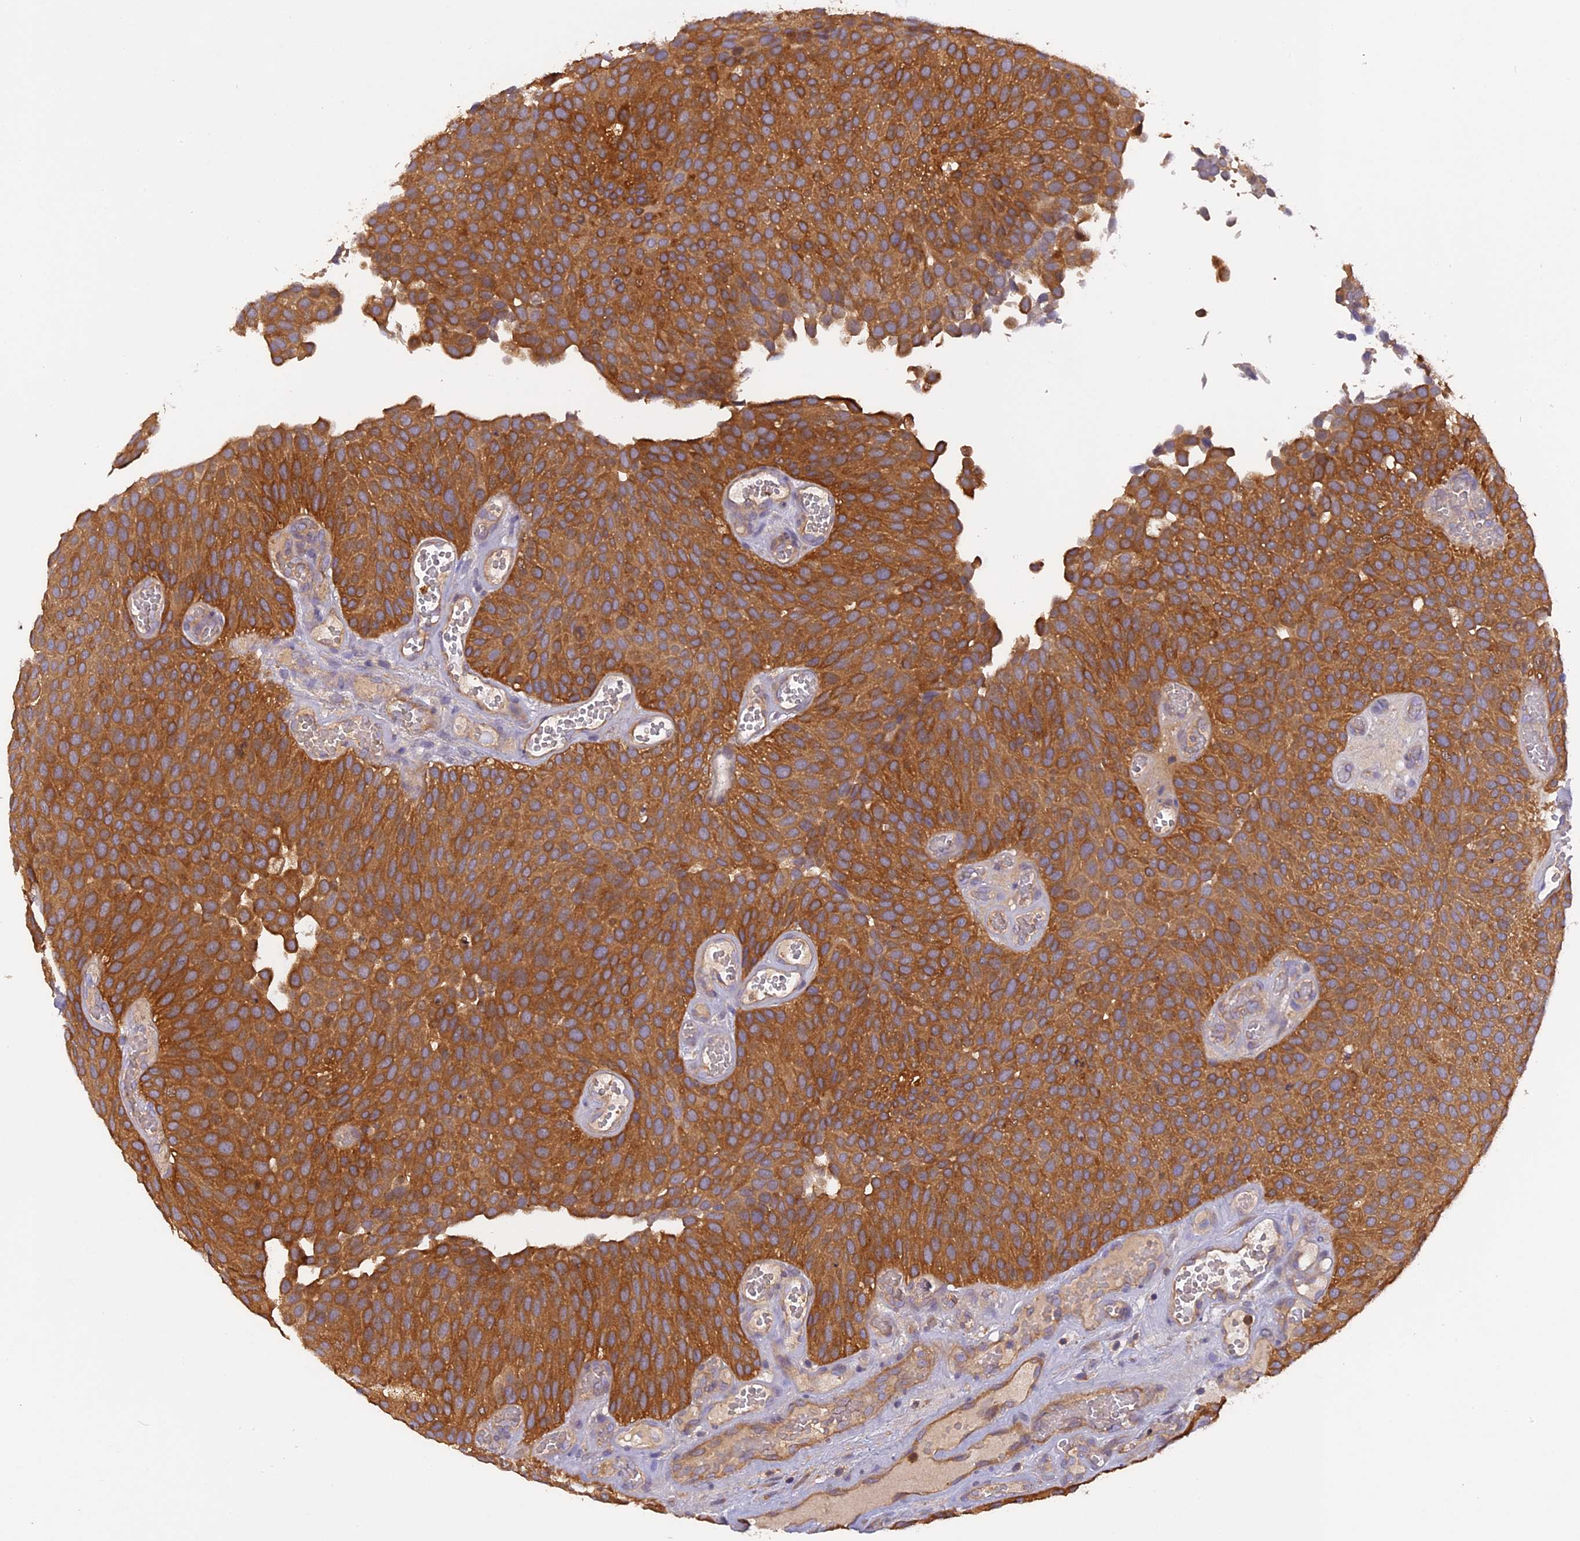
{"staining": {"intensity": "moderate", "quantity": ">75%", "location": "cytoplasmic/membranous"}, "tissue": "urothelial cancer", "cell_type": "Tumor cells", "image_type": "cancer", "snomed": [{"axis": "morphology", "description": "Urothelial carcinoma, Low grade"}, {"axis": "topography", "description": "Urinary bladder"}], "caption": "The immunohistochemical stain highlights moderate cytoplasmic/membranous staining in tumor cells of urothelial carcinoma (low-grade) tissue. The staining was performed using DAB, with brown indicating positive protein expression. Nuclei are stained blue with hematoxylin.", "gene": "STOML1", "patient": {"sex": "male", "age": 89}}